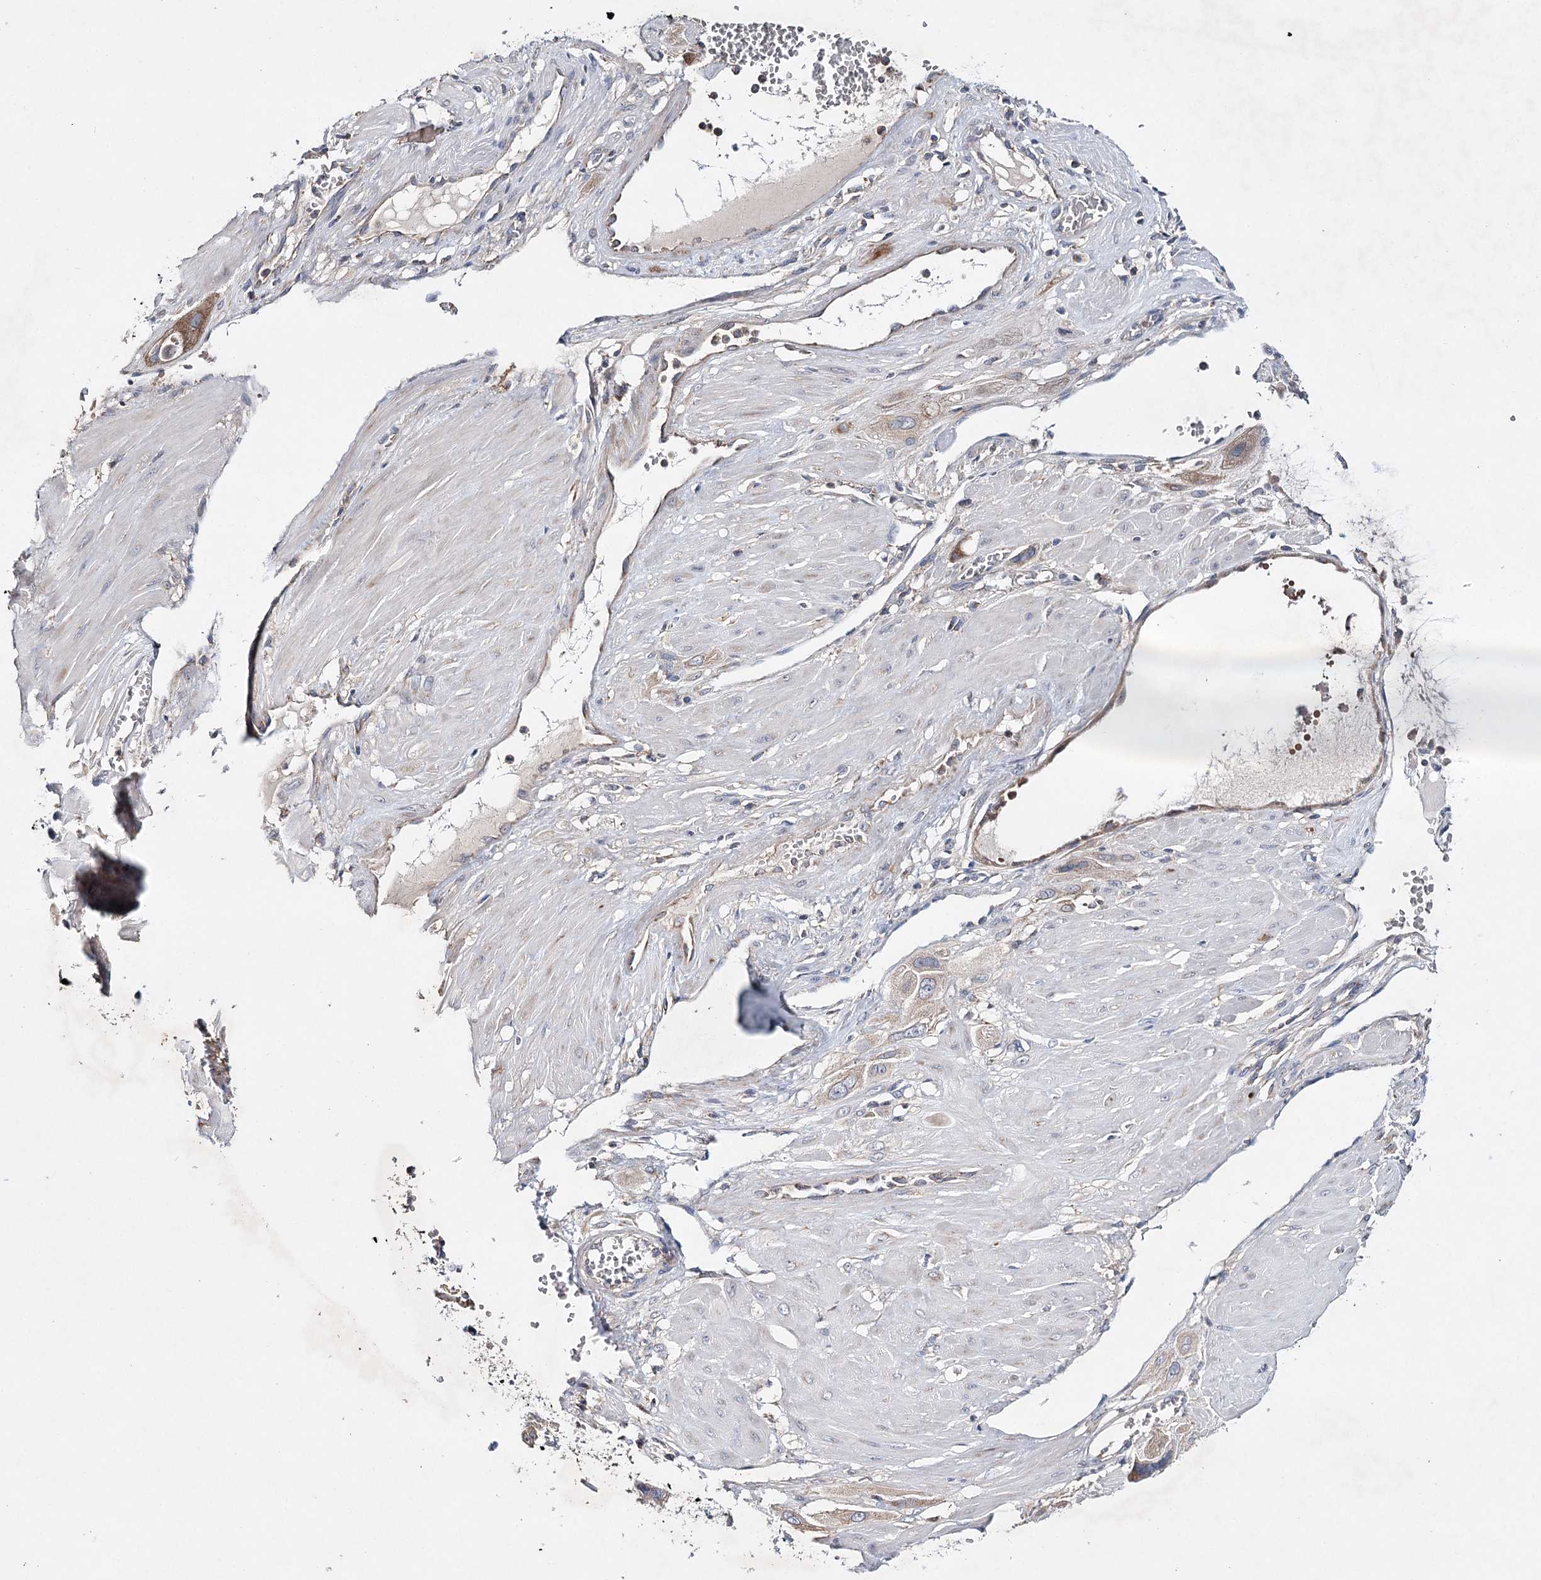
{"staining": {"intensity": "weak", "quantity": "<25%", "location": "cytoplasmic/membranous"}, "tissue": "cervical cancer", "cell_type": "Tumor cells", "image_type": "cancer", "snomed": [{"axis": "morphology", "description": "Squamous cell carcinoma, NOS"}, {"axis": "topography", "description": "Cervix"}], "caption": "Immunohistochemistry (IHC) micrograph of human cervical cancer stained for a protein (brown), which exhibits no staining in tumor cells. (Stains: DAB IHC with hematoxylin counter stain, Microscopy: brightfield microscopy at high magnification).", "gene": "CFAP46", "patient": {"sex": "female", "age": 34}}